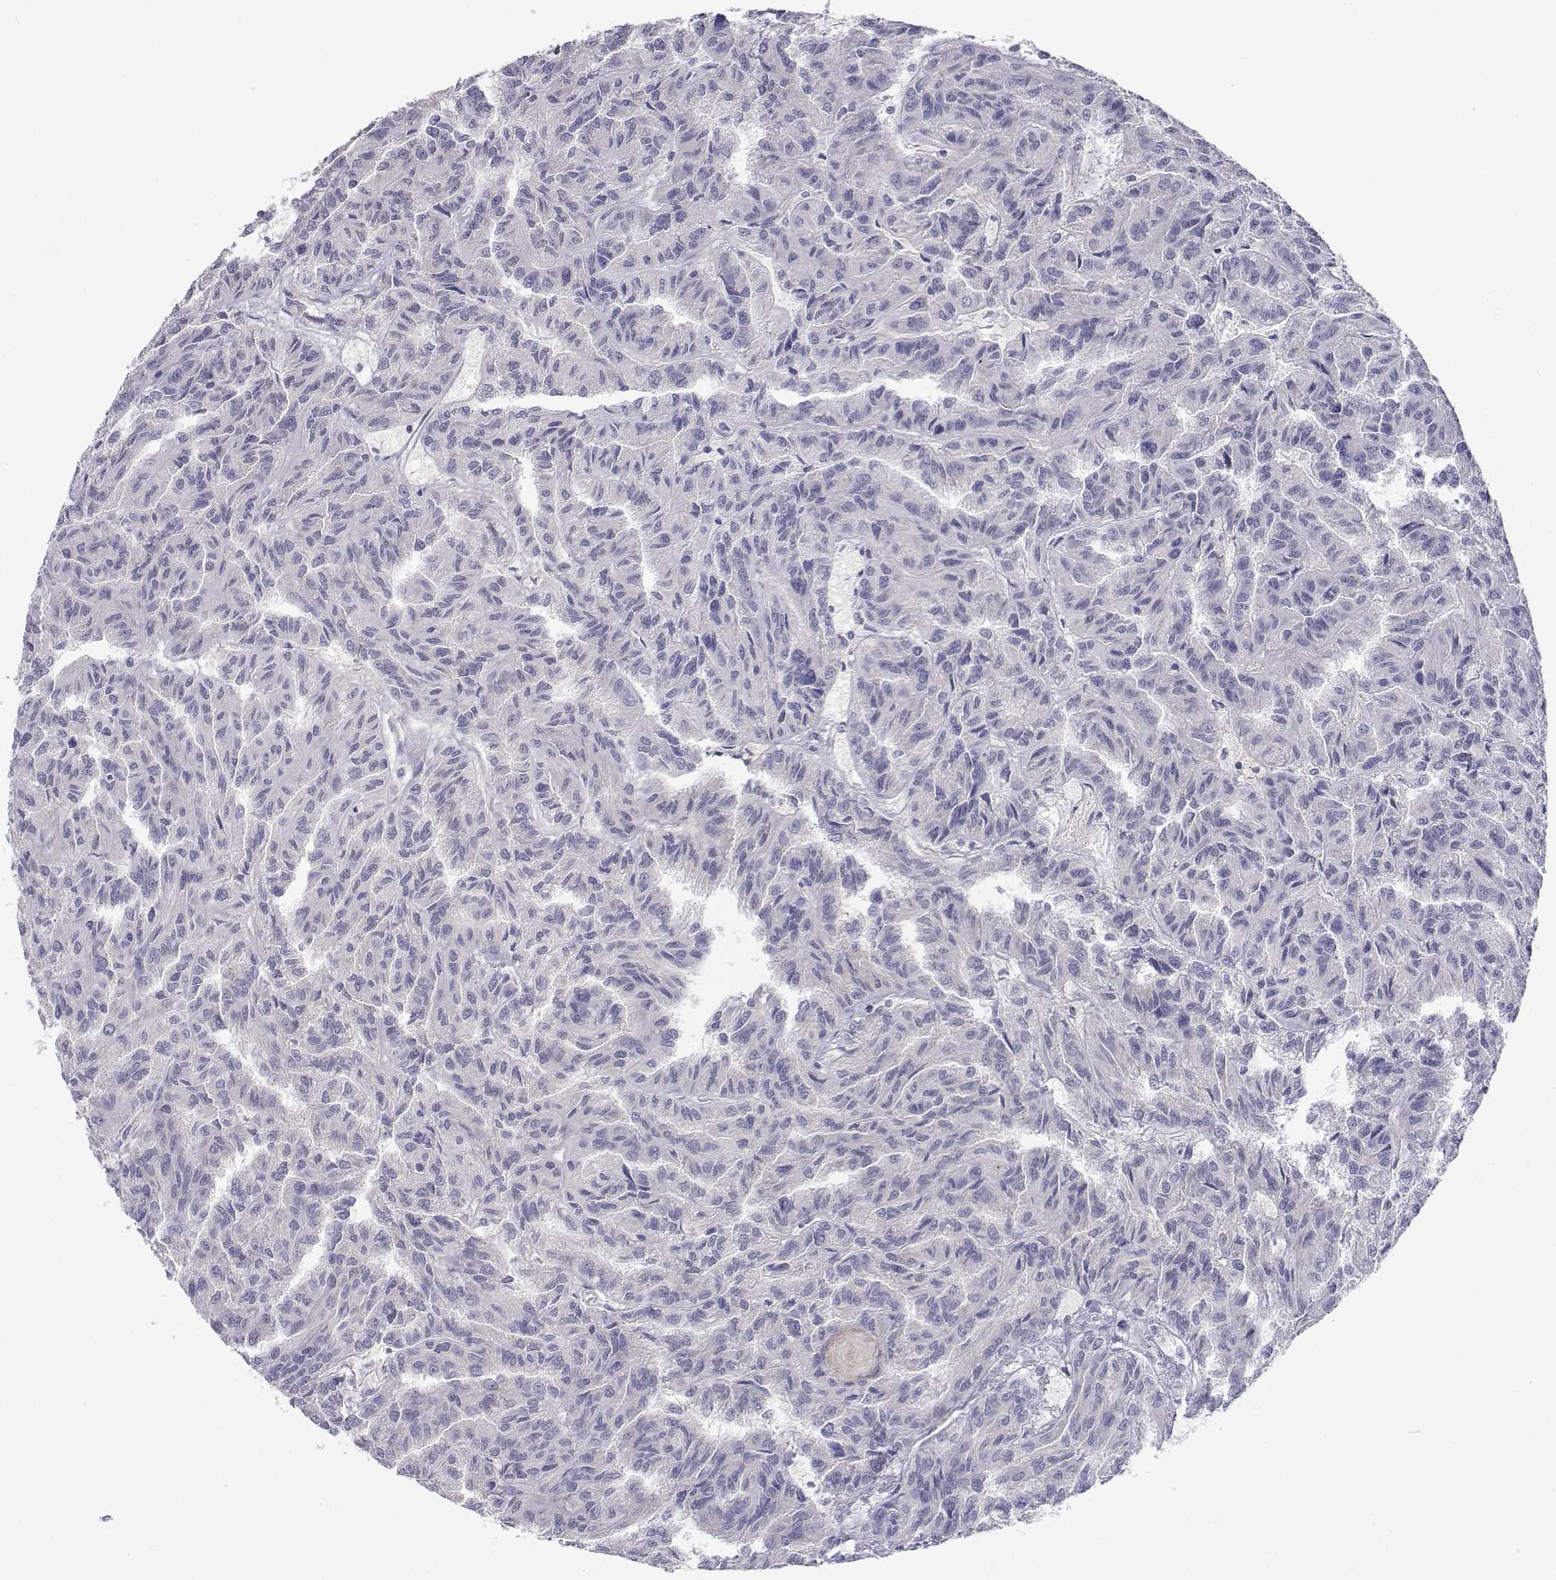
{"staining": {"intensity": "negative", "quantity": "none", "location": "none"}, "tissue": "renal cancer", "cell_type": "Tumor cells", "image_type": "cancer", "snomed": [{"axis": "morphology", "description": "Adenocarcinoma, NOS"}, {"axis": "topography", "description": "Kidney"}], "caption": "High power microscopy photomicrograph of an IHC photomicrograph of renal cancer, revealing no significant expression in tumor cells.", "gene": "SLC6A3", "patient": {"sex": "male", "age": 79}}